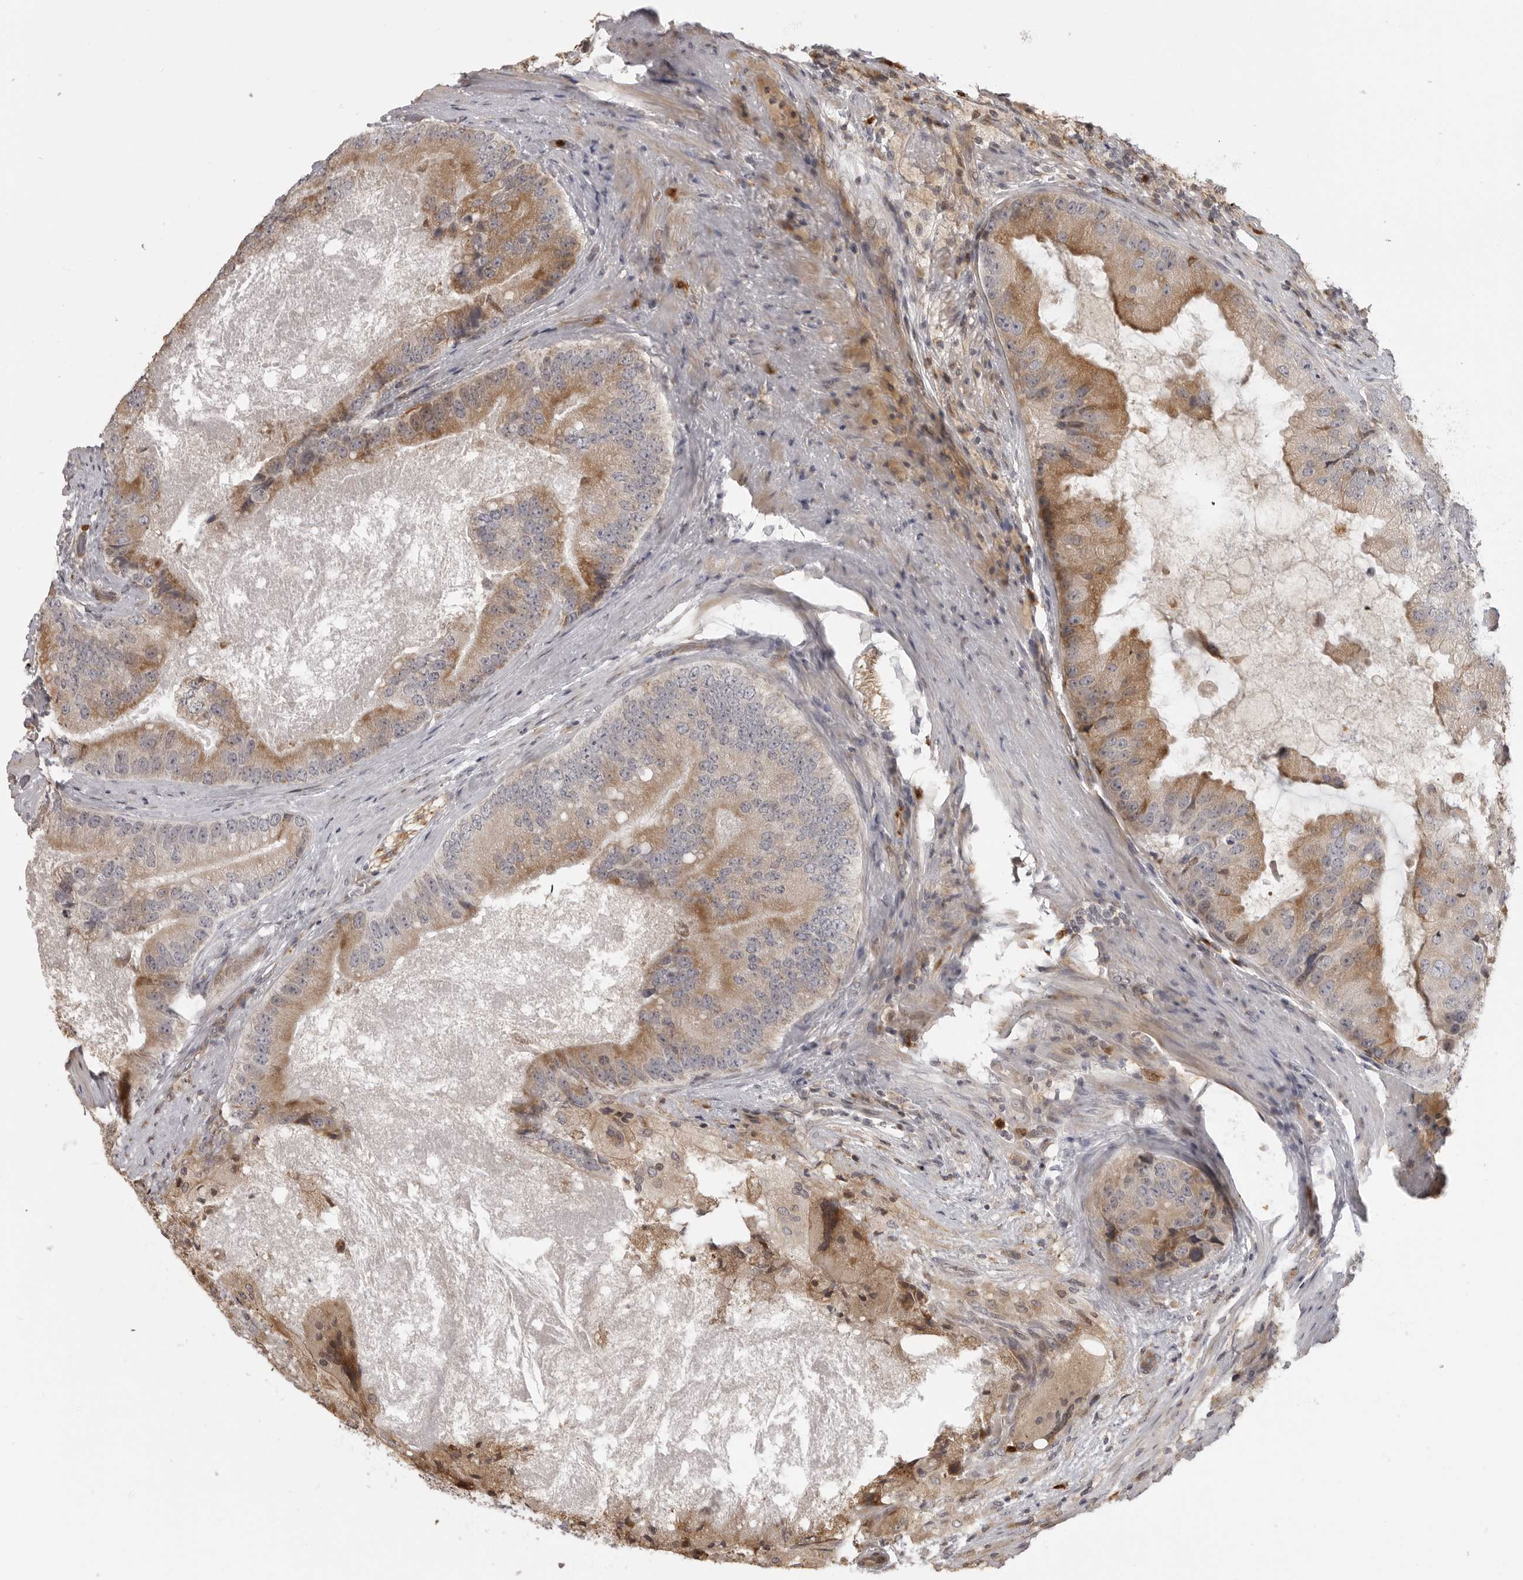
{"staining": {"intensity": "moderate", "quantity": "25%-75%", "location": "cytoplasmic/membranous"}, "tissue": "prostate cancer", "cell_type": "Tumor cells", "image_type": "cancer", "snomed": [{"axis": "morphology", "description": "Adenocarcinoma, High grade"}, {"axis": "topography", "description": "Prostate"}], "caption": "About 25%-75% of tumor cells in prostate cancer (adenocarcinoma (high-grade)) reveal moderate cytoplasmic/membranous protein positivity as visualized by brown immunohistochemical staining.", "gene": "IDO1", "patient": {"sex": "male", "age": 70}}